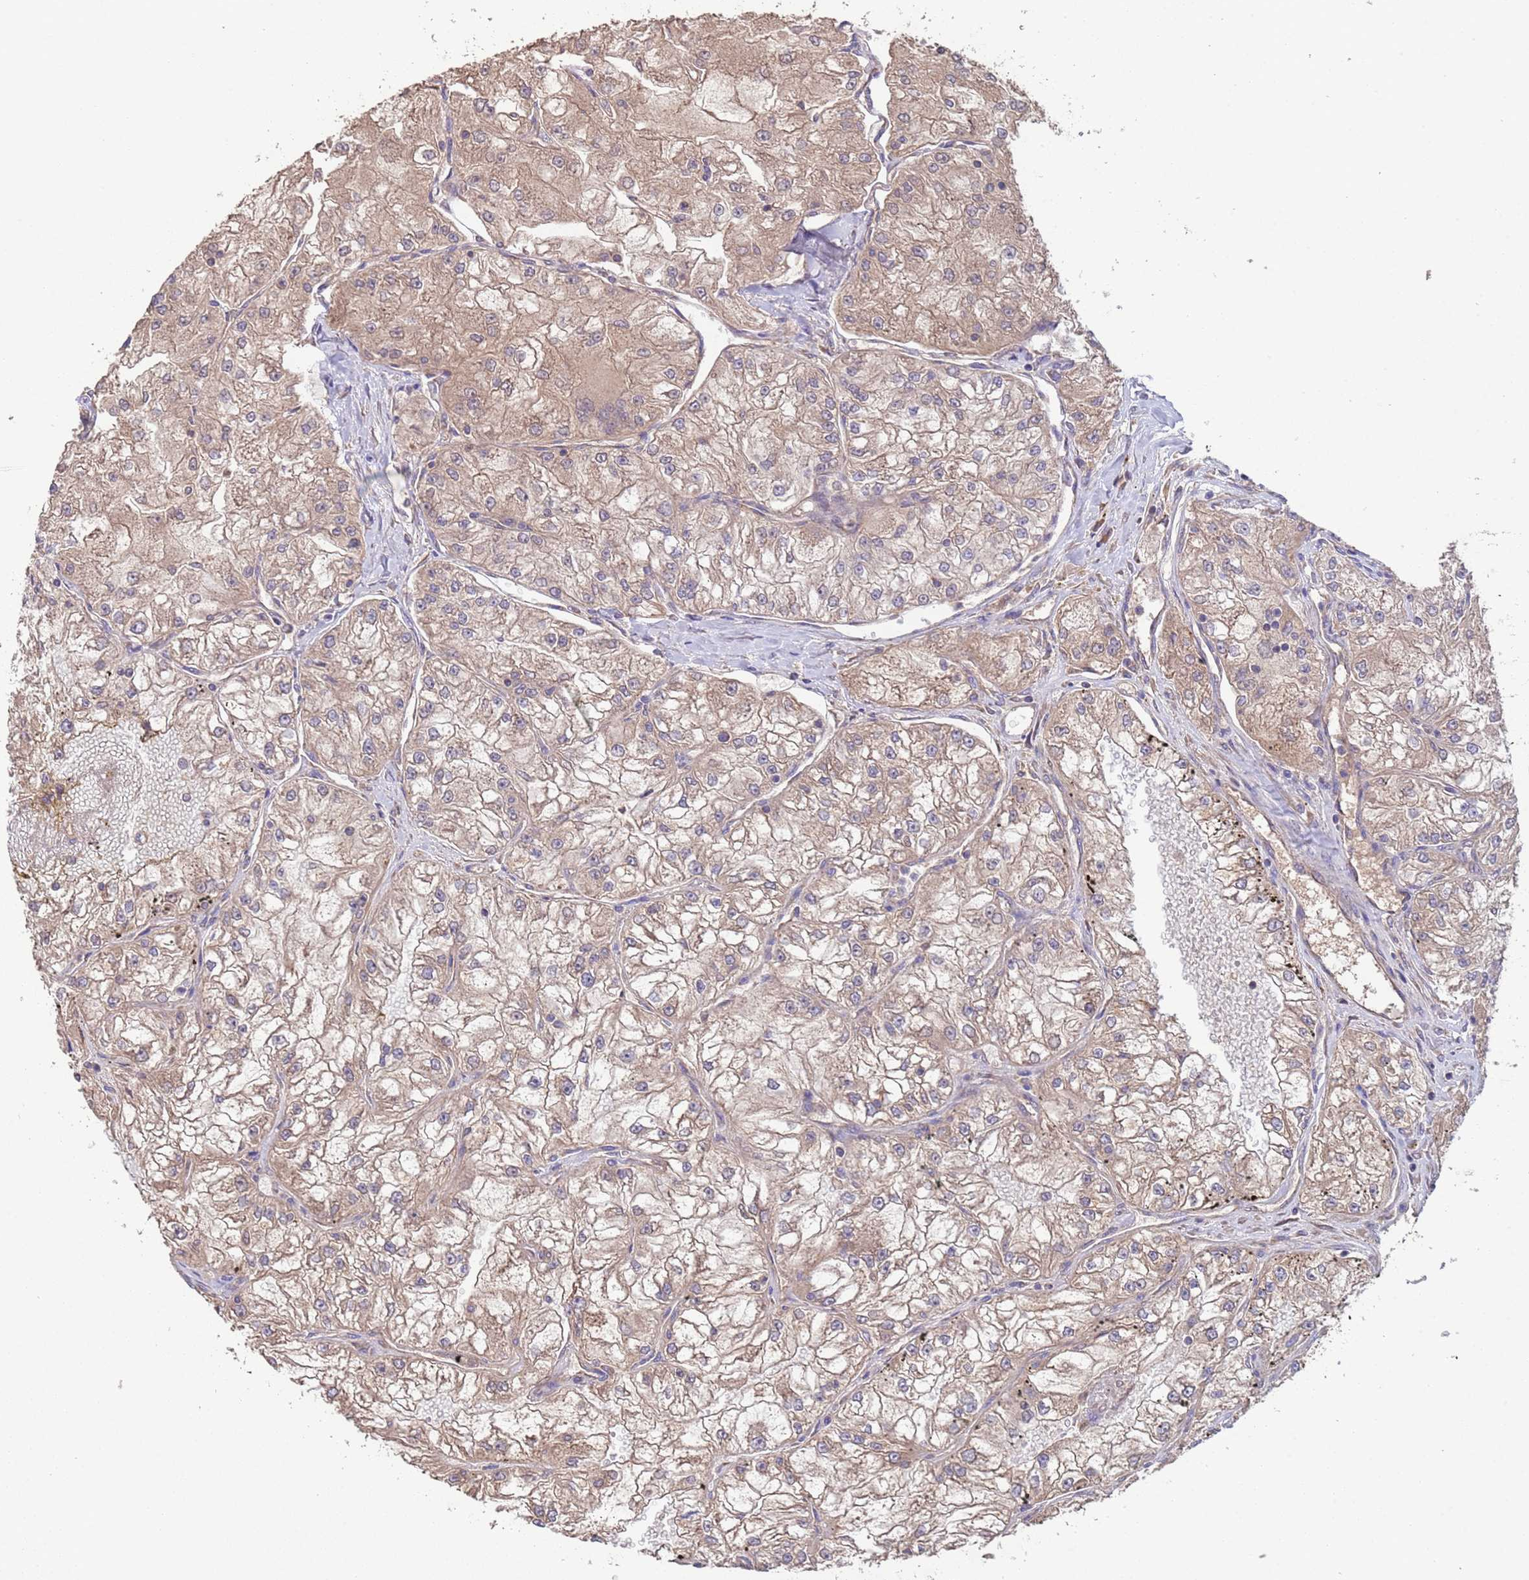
{"staining": {"intensity": "weak", "quantity": ">75%", "location": "cytoplasmic/membranous"}, "tissue": "renal cancer", "cell_type": "Tumor cells", "image_type": "cancer", "snomed": [{"axis": "morphology", "description": "Adenocarcinoma, NOS"}, {"axis": "topography", "description": "Kidney"}], "caption": "This image reveals adenocarcinoma (renal) stained with immunohistochemistry (IHC) to label a protein in brown. The cytoplasmic/membranous of tumor cells show weak positivity for the protein. Nuclei are counter-stained blue.", "gene": "EEF1AKMT1", "patient": {"sex": "female", "age": 72}}